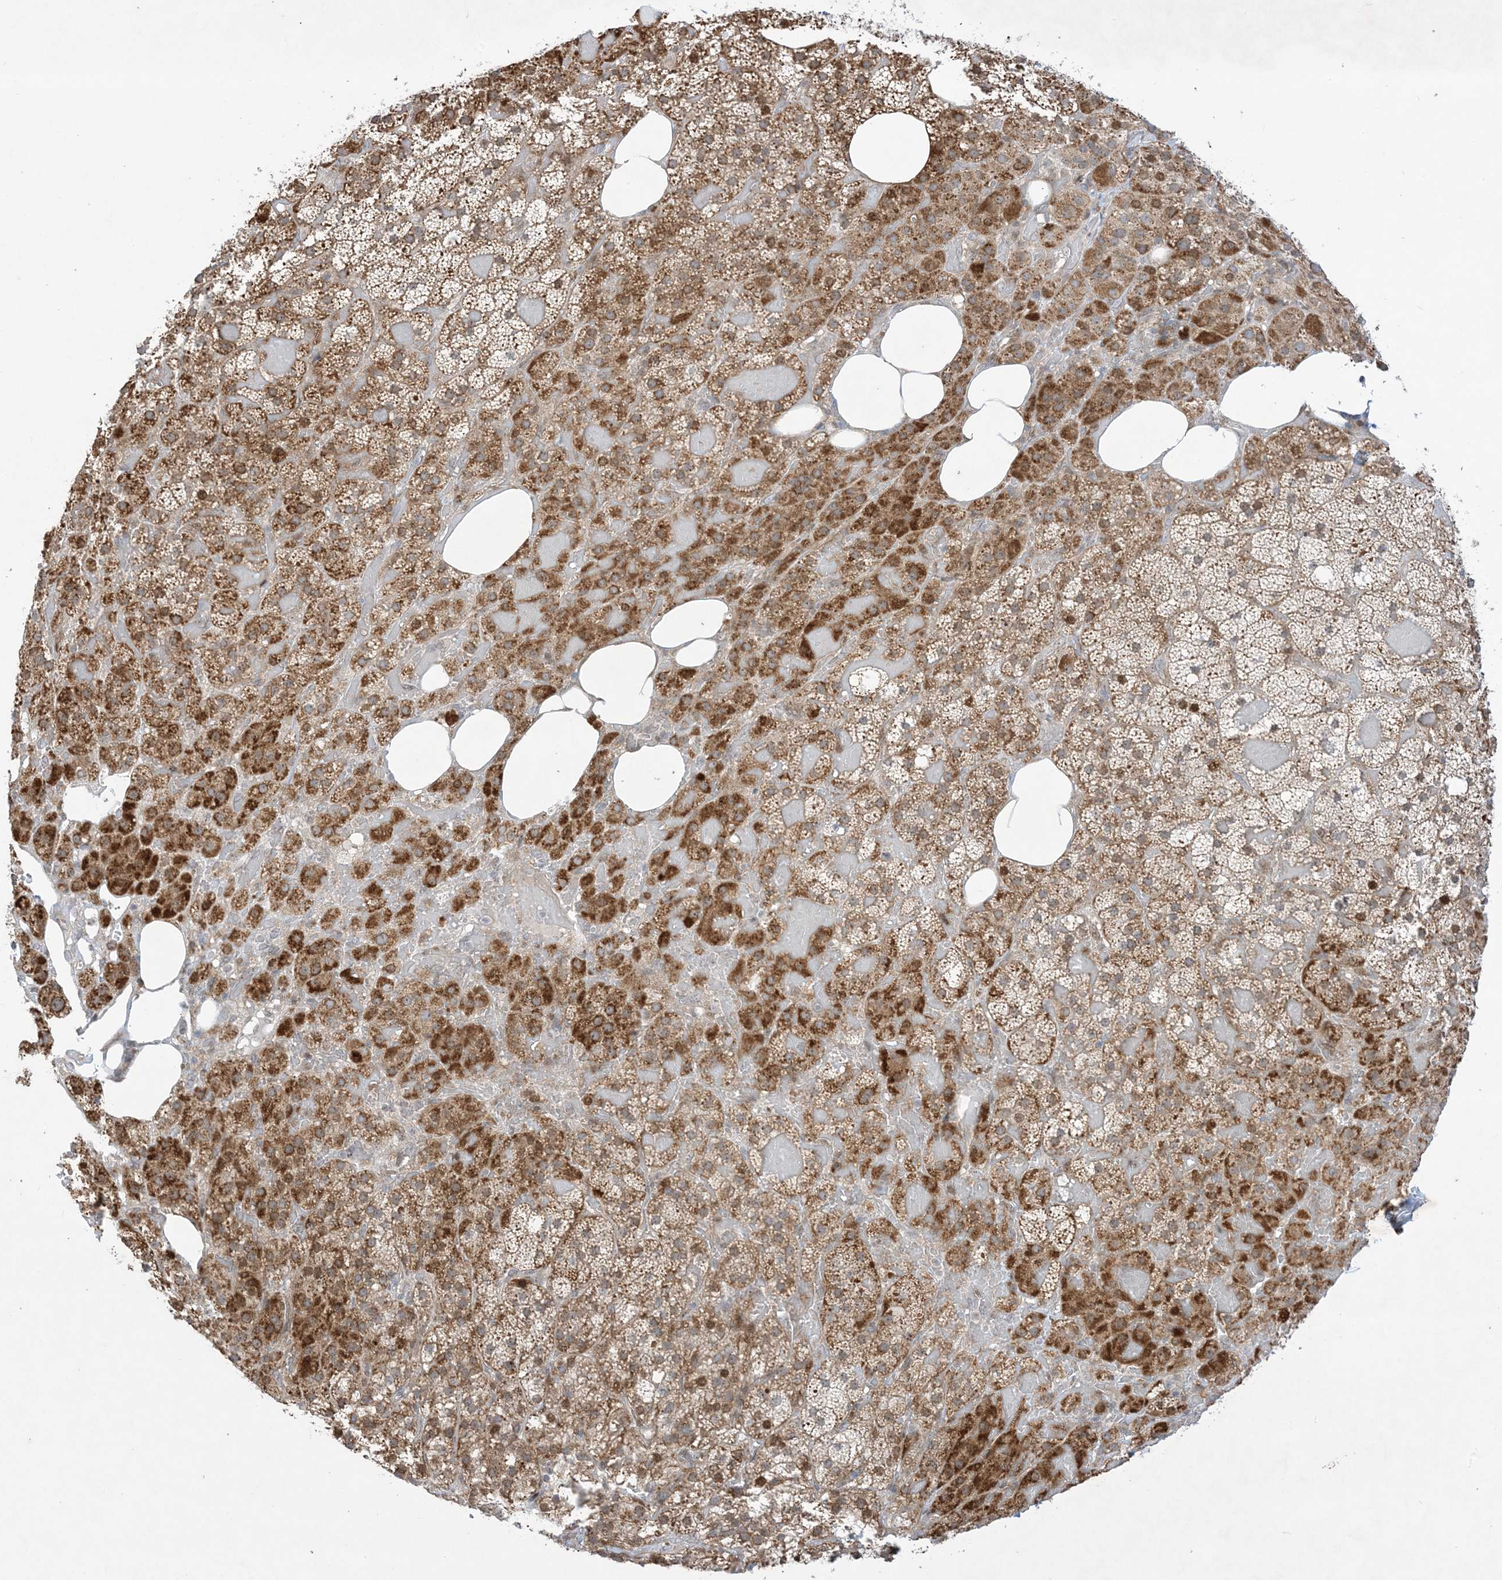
{"staining": {"intensity": "moderate", "quantity": ">75%", "location": "cytoplasmic/membranous"}, "tissue": "adrenal gland", "cell_type": "Glandular cells", "image_type": "normal", "snomed": [{"axis": "morphology", "description": "Normal tissue, NOS"}, {"axis": "topography", "description": "Adrenal gland"}], "caption": "Immunohistochemistry image of unremarkable adrenal gland stained for a protein (brown), which reveals medium levels of moderate cytoplasmic/membranous expression in about >75% of glandular cells.", "gene": "SOGA3", "patient": {"sex": "female", "age": 59}}